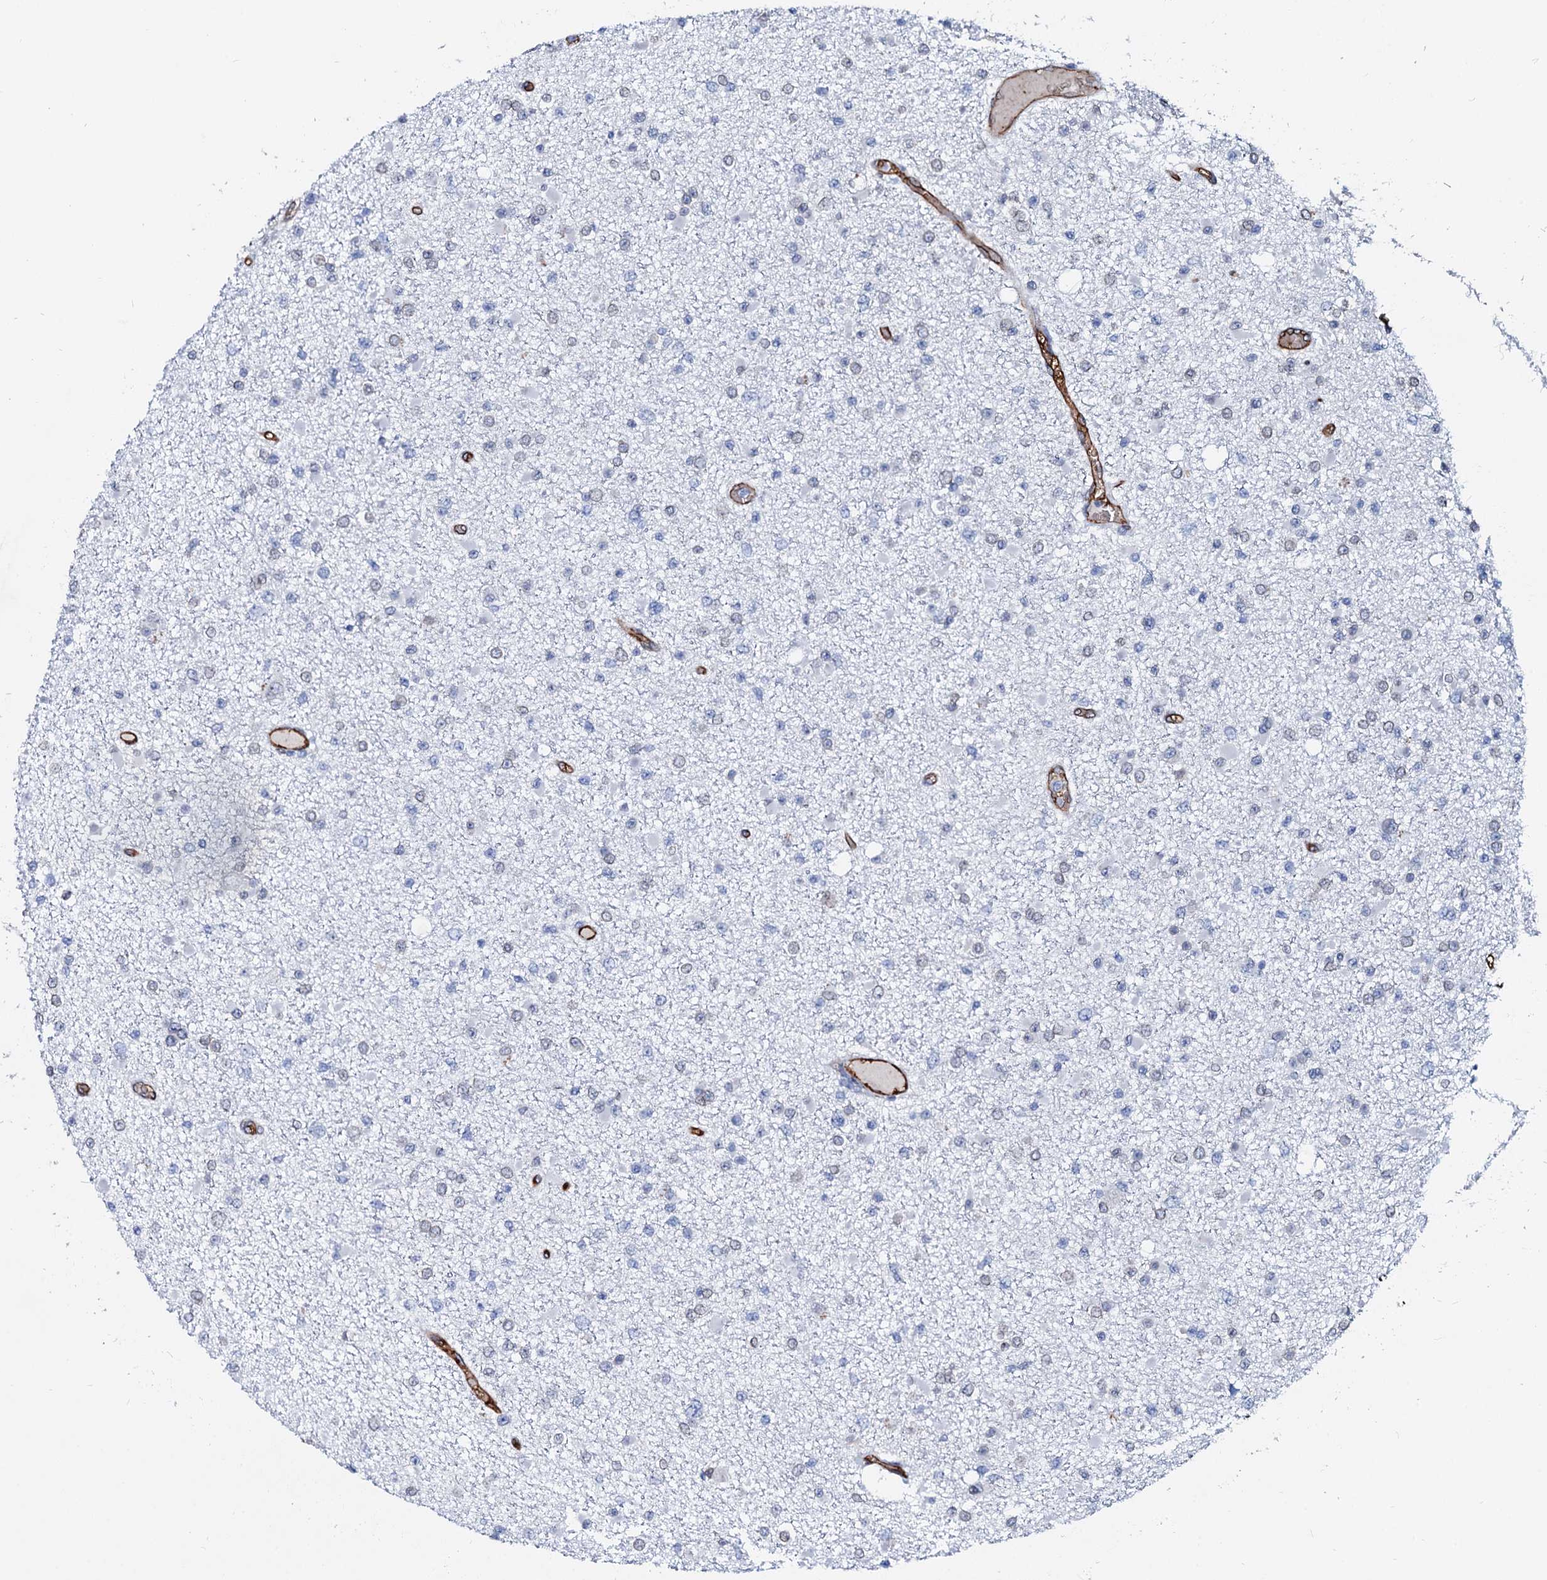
{"staining": {"intensity": "negative", "quantity": "none", "location": "none"}, "tissue": "glioma", "cell_type": "Tumor cells", "image_type": "cancer", "snomed": [{"axis": "morphology", "description": "Glioma, malignant, Low grade"}, {"axis": "topography", "description": "Brain"}], "caption": "DAB immunohistochemical staining of malignant glioma (low-grade) demonstrates no significant positivity in tumor cells. (DAB (3,3'-diaminobenzidine) immunohistochemistry (IHC) visualized using brightfield microscopy, high magnification).", "gene": "NRP2", "patient": {"sex": "female", "age": 22}}